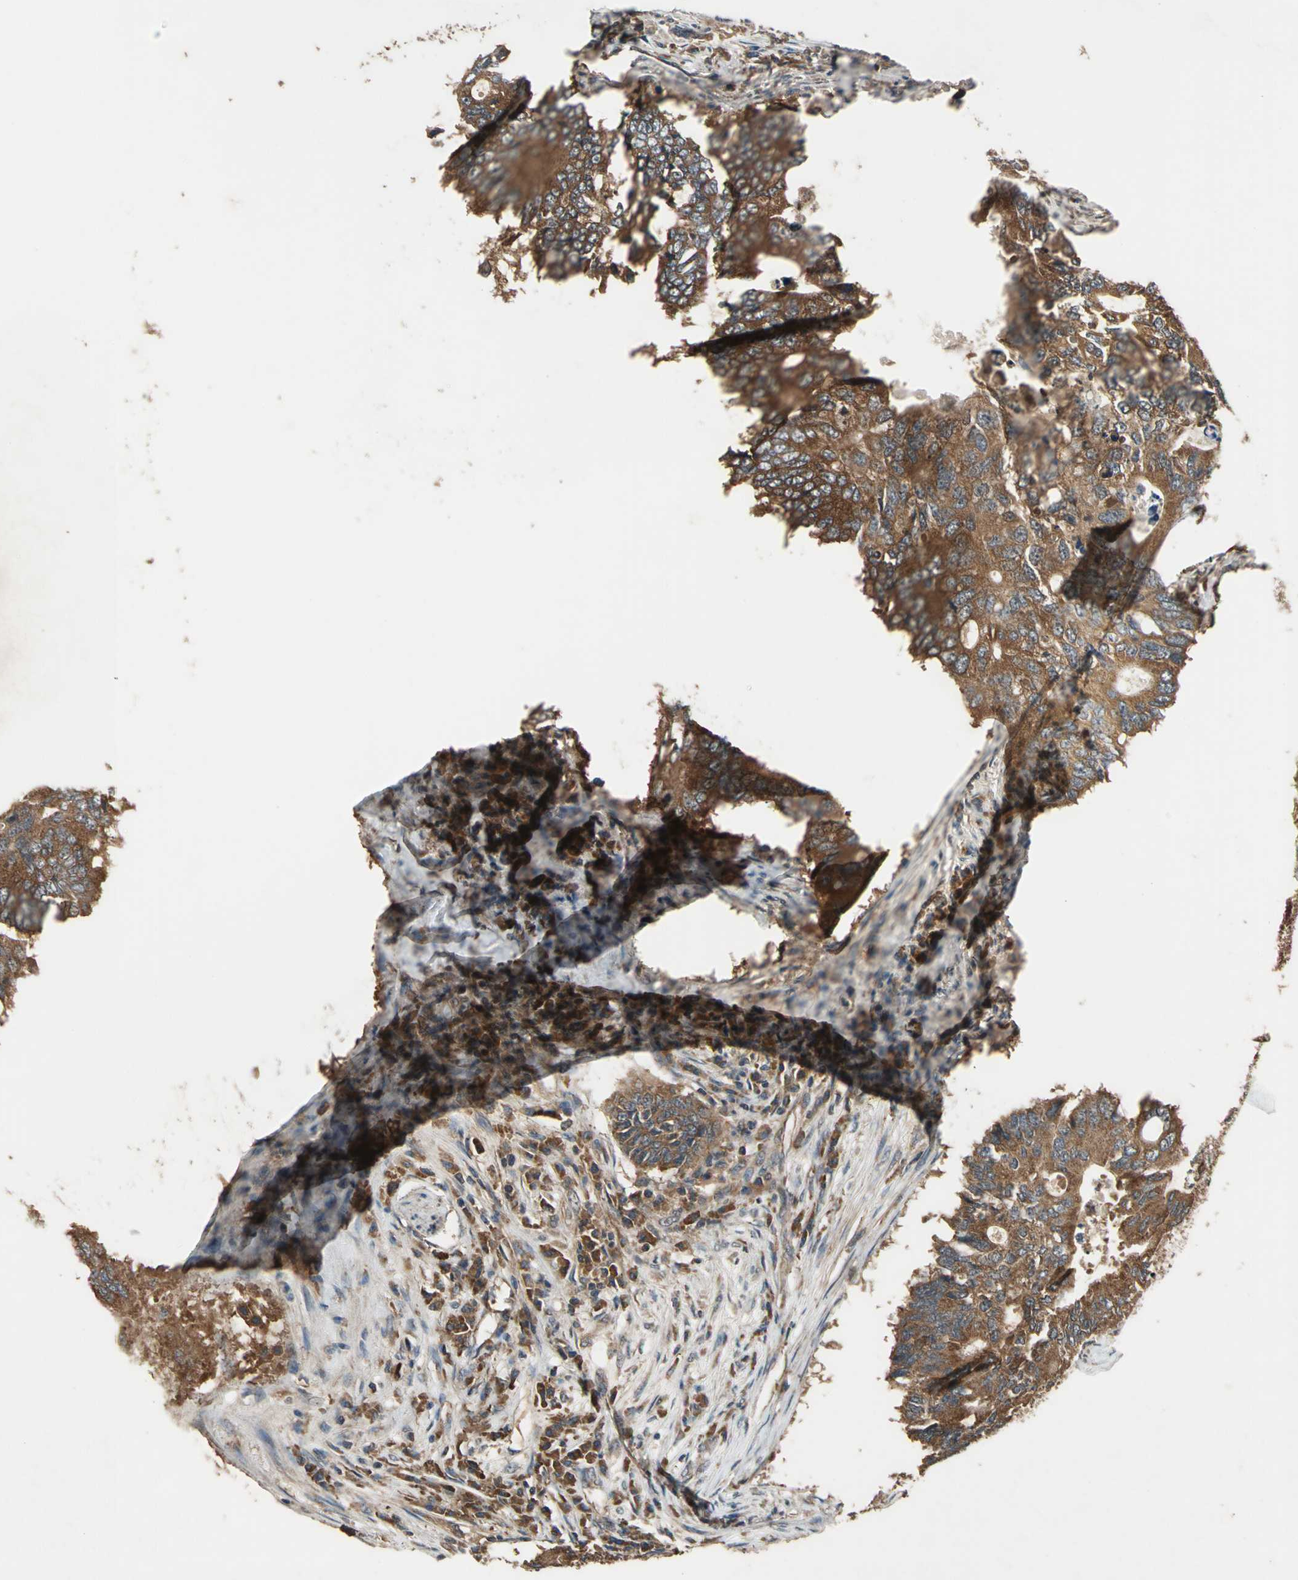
{"staining": {"intensity": "strong", "quantity": ">75%", "location": "cytoplasmic/membranous"}, "tissue": "colorectal cancer", "cell_type": "Tumor cells", "image_type": "cancer", "snomed": [{"axis": "morphology", "description": "Adenocarcinoma, NOS"}, {"axis": "topography", "description": "Colon"}], "caption": "Immunohistochemical staining of colorectal adenocarcinoma reveals high levels of strong cytoplasmic/membranous expression in about >75% of tumor cells.", "gene": "ZNF608", "patient": {"sex": "male", "age": 71}}